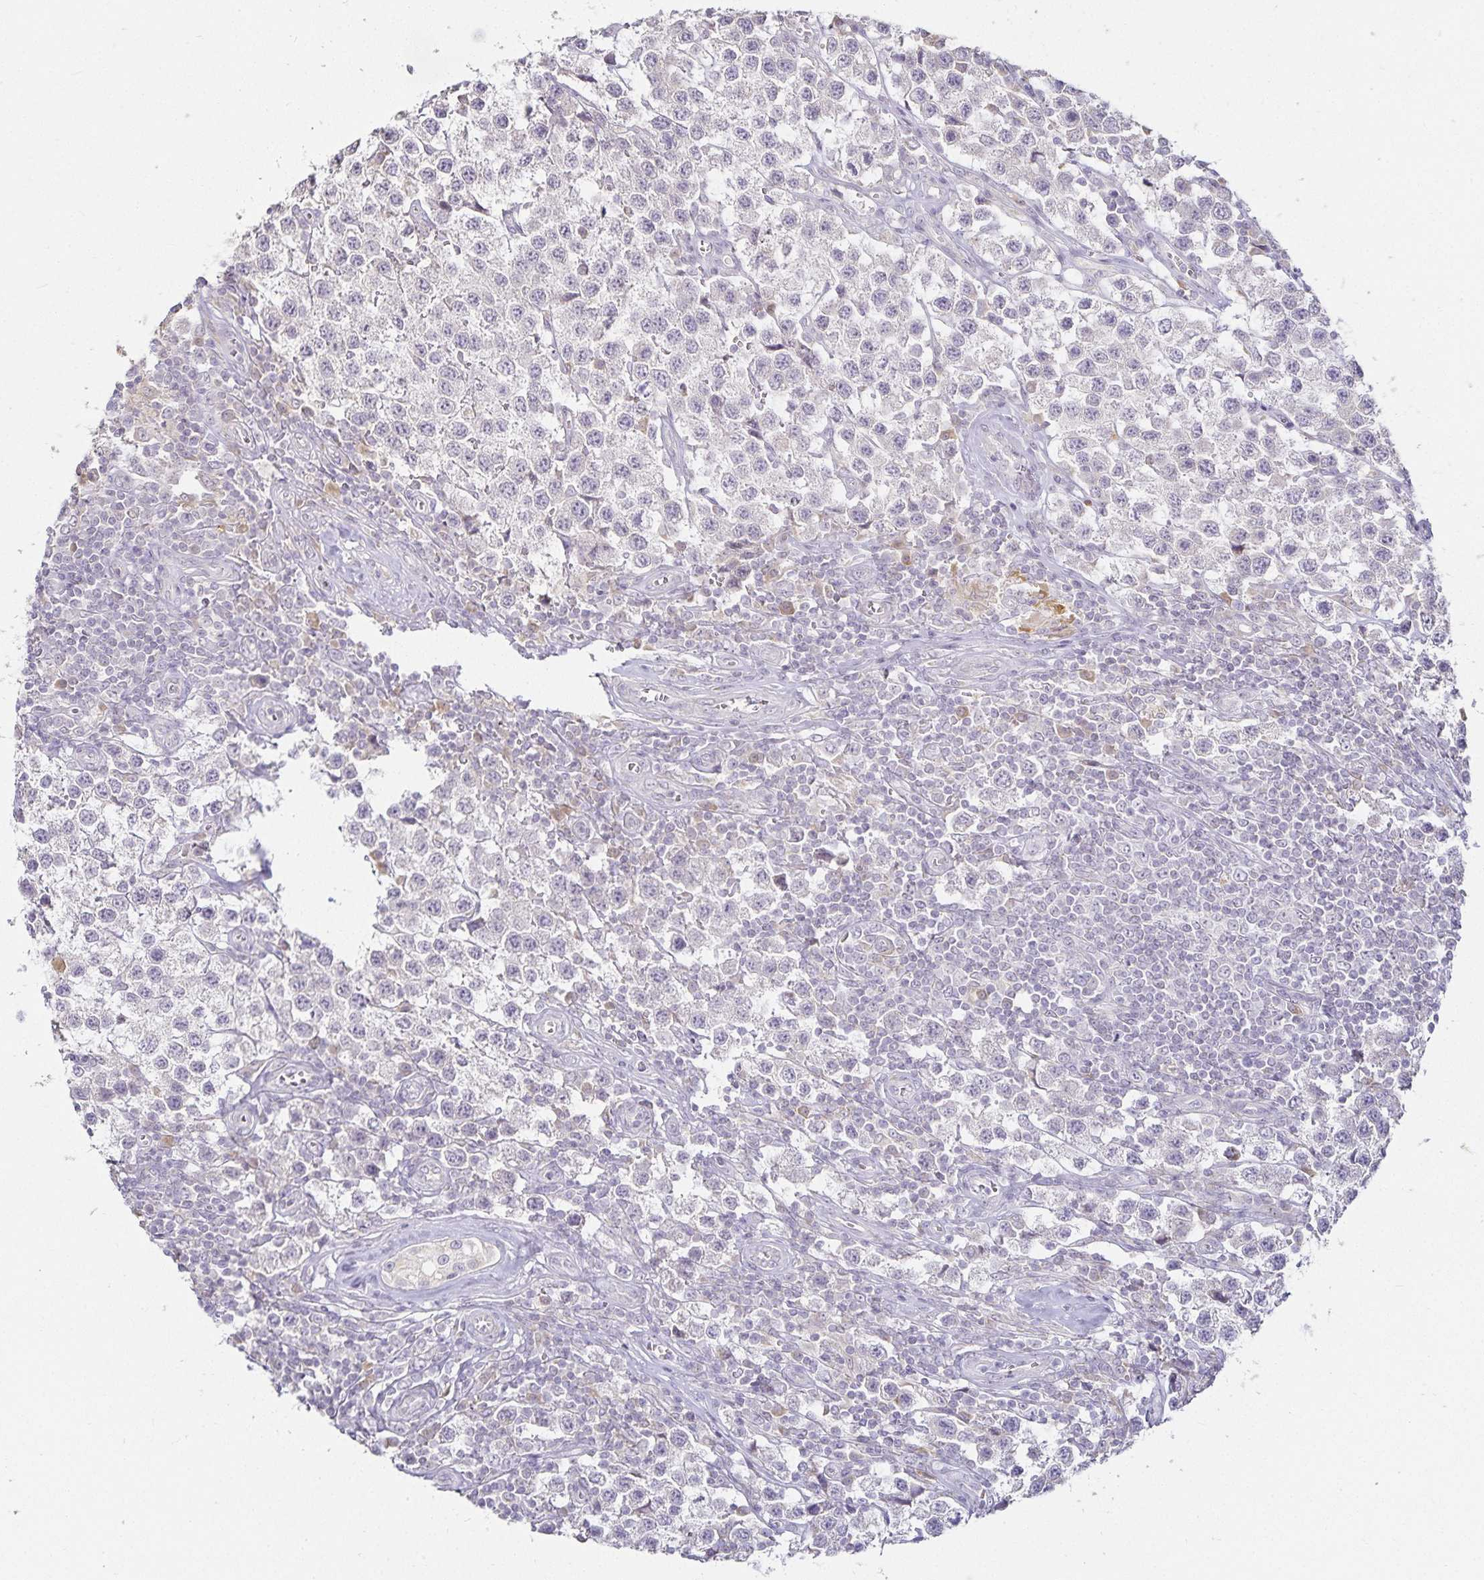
{"staining": {"intensity": "negative", "quantity": "none", "location": "none"}, "tissue": "testis cancer", "cell_type": "Tumor cells", "image_type": "cancer", "snomed": [{"axis": "morphology", "description": "Seminoma, NOS"}, {"axis": "topography", "description": "Testis"}], "caption": "Immunohistochemistry (IHC) image of neoplastic tissue: human testis seminoma stained with DAB (3,3'-diaminobenzidine) shows no significant protein expression in tumor cells.", "gene": "GP2", "patient": {"sex": "male", "age": 34}}